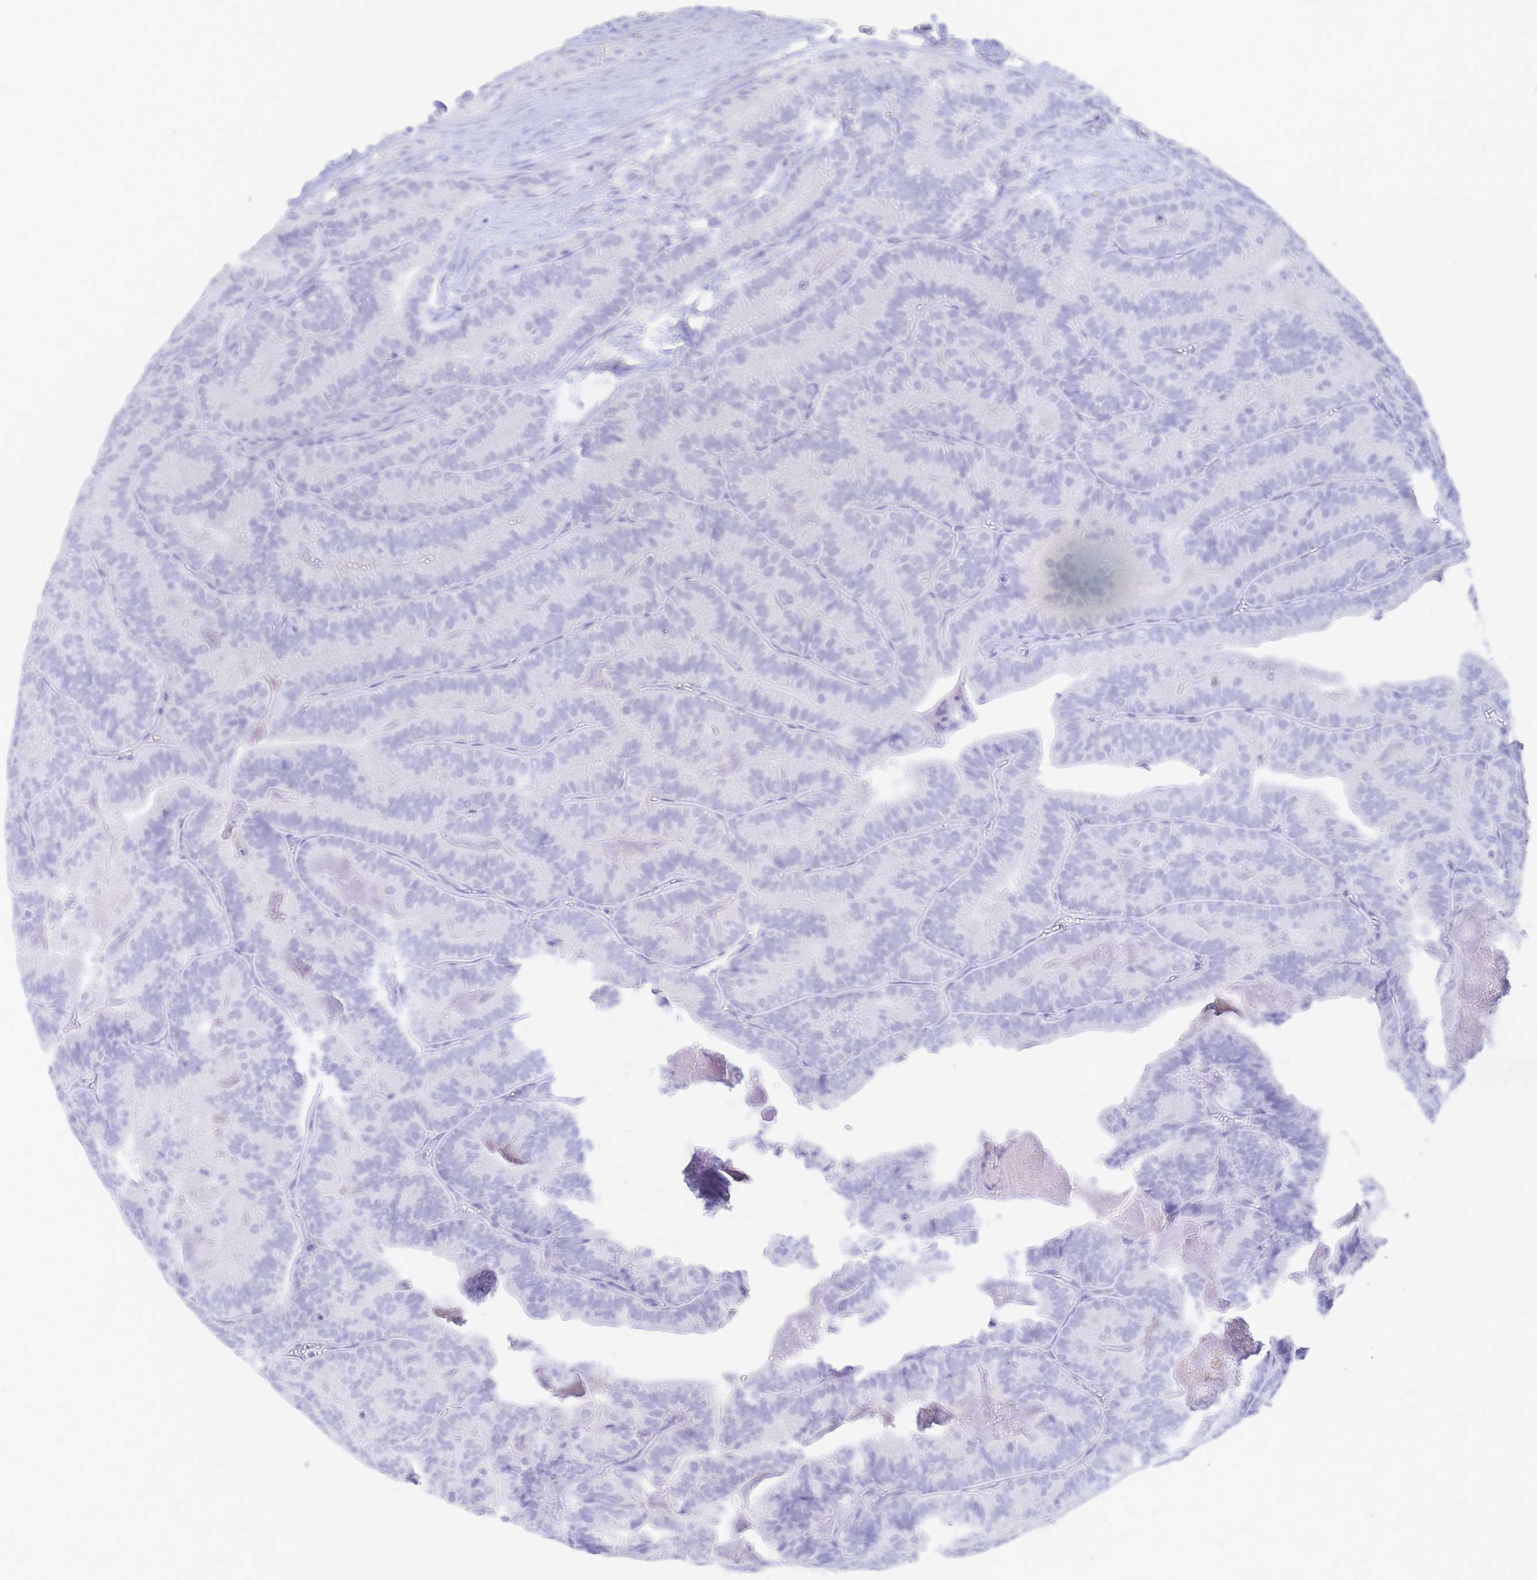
{"staining": {"intensity": "negative", "quantity": "none", "location": "none"}, "tissue": "thyroid cancer", "cell_type": "Tumor cells", "image_type": "cancer", "snomed": [{"axis": "morphology", "description": "Papillary adenocarcinoma, NOS"}, {"axis": "topography", "description": "Thyroid gland"}], "caption": "Immunohistochemistry (IHC) photomicrograph of thyroid cancer stained for a protein (brown), which reveals no positivity in tumor cells. Brightfield microscopy of IHC stained with DAB (3,3'-diaminobenzidine) (brown) and hematoxylin (blue), captured at high magnification.", "gene": "CYB5A", "patient": {"sex": "female", "age": 75}}